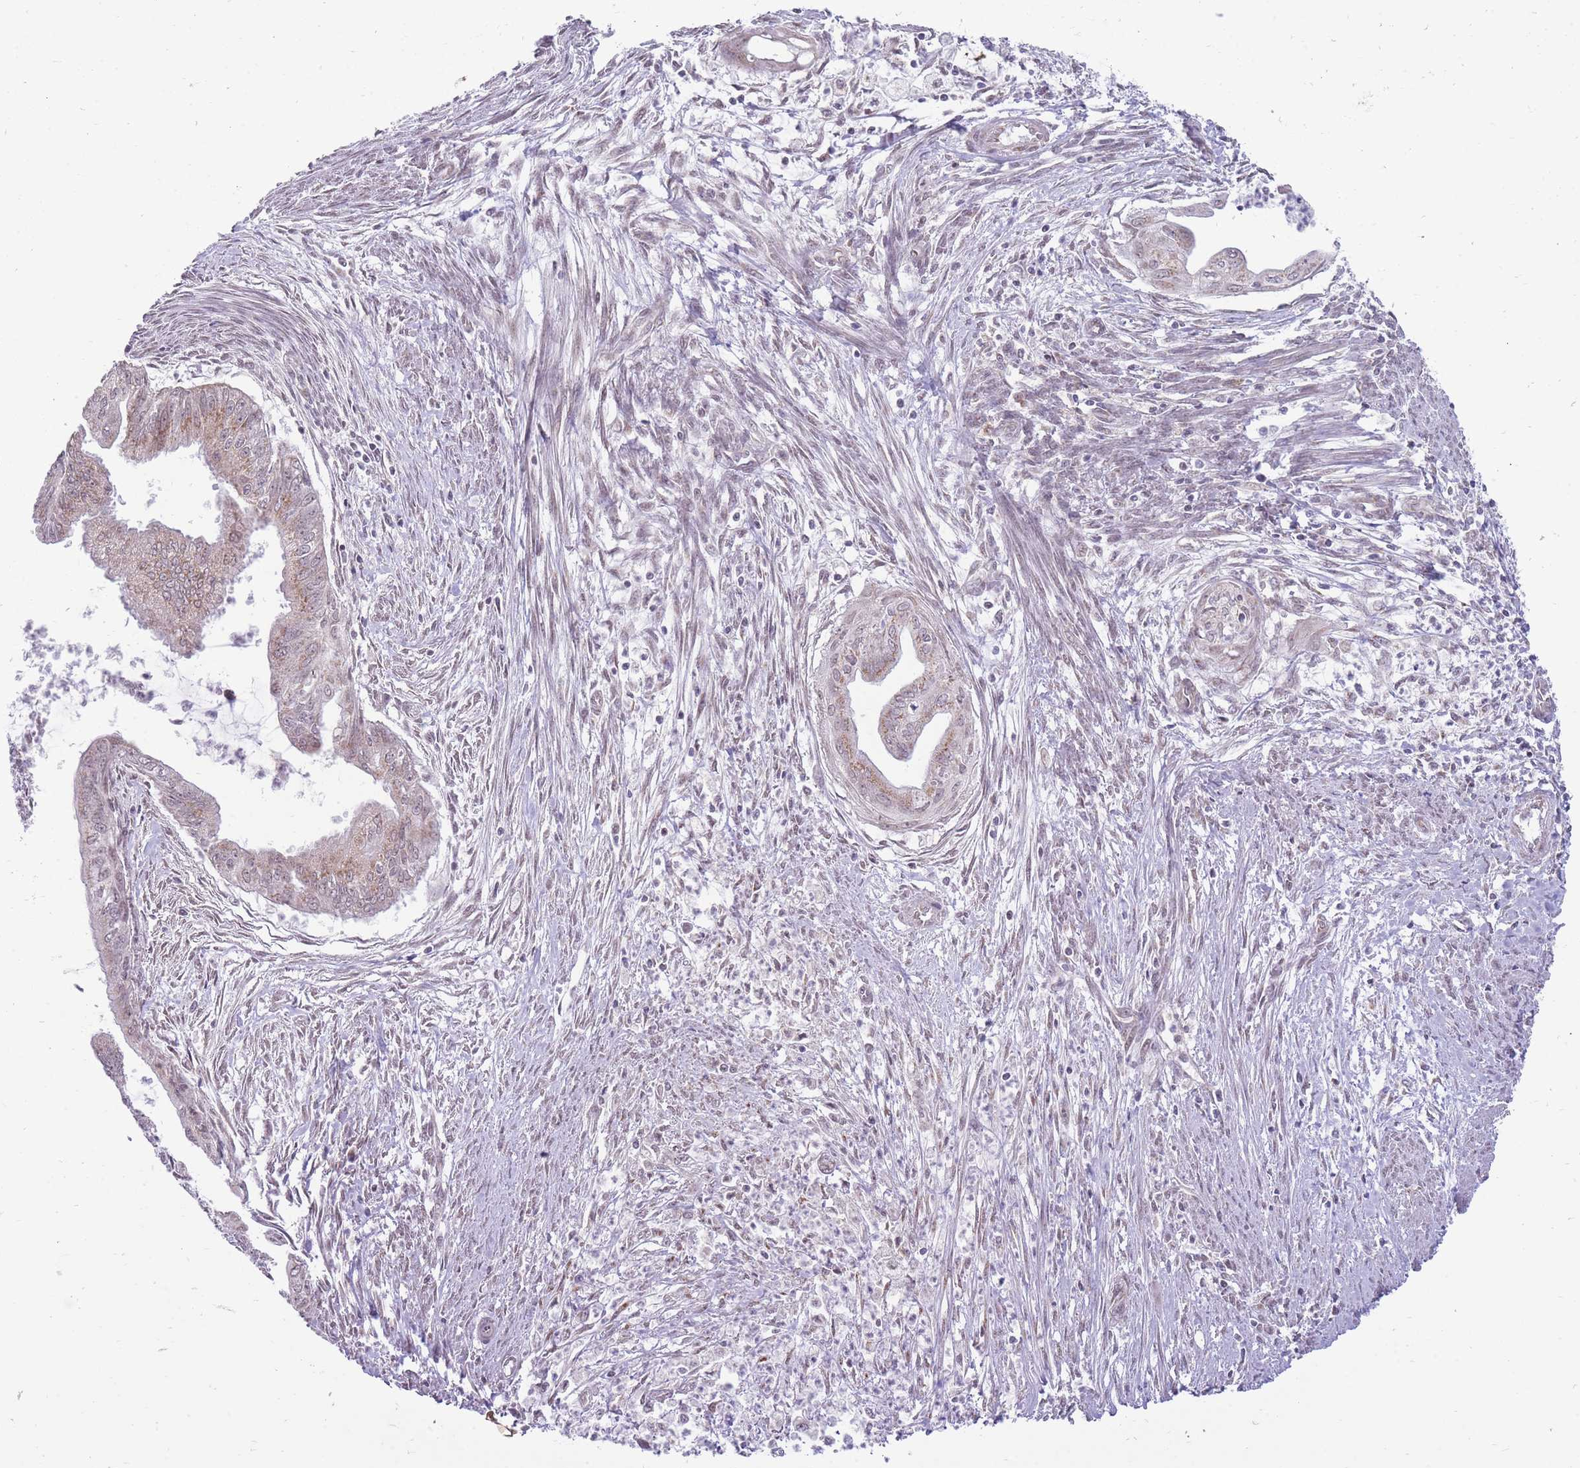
{"staining": {"intensity": "weak", "quantity": "<25%", "location": "cytoplasmic/membranous"}, "tissue": "endometrial cancer", "cell_type": "Tumor cells", "image_type": "cancer", "snomed": [{"axis": "morphology", "description": "Adenocarcinoma, NOS"}, {"axis": "topography", "description": "Endometrium"}], "caption": "Immunohistochemical staining of endometrial cancer (adenocarcinoma) demonstrates no significant staining in tumor cells.", "gene": "NELL1", "patient": {"sex": "female", "age": 73}}